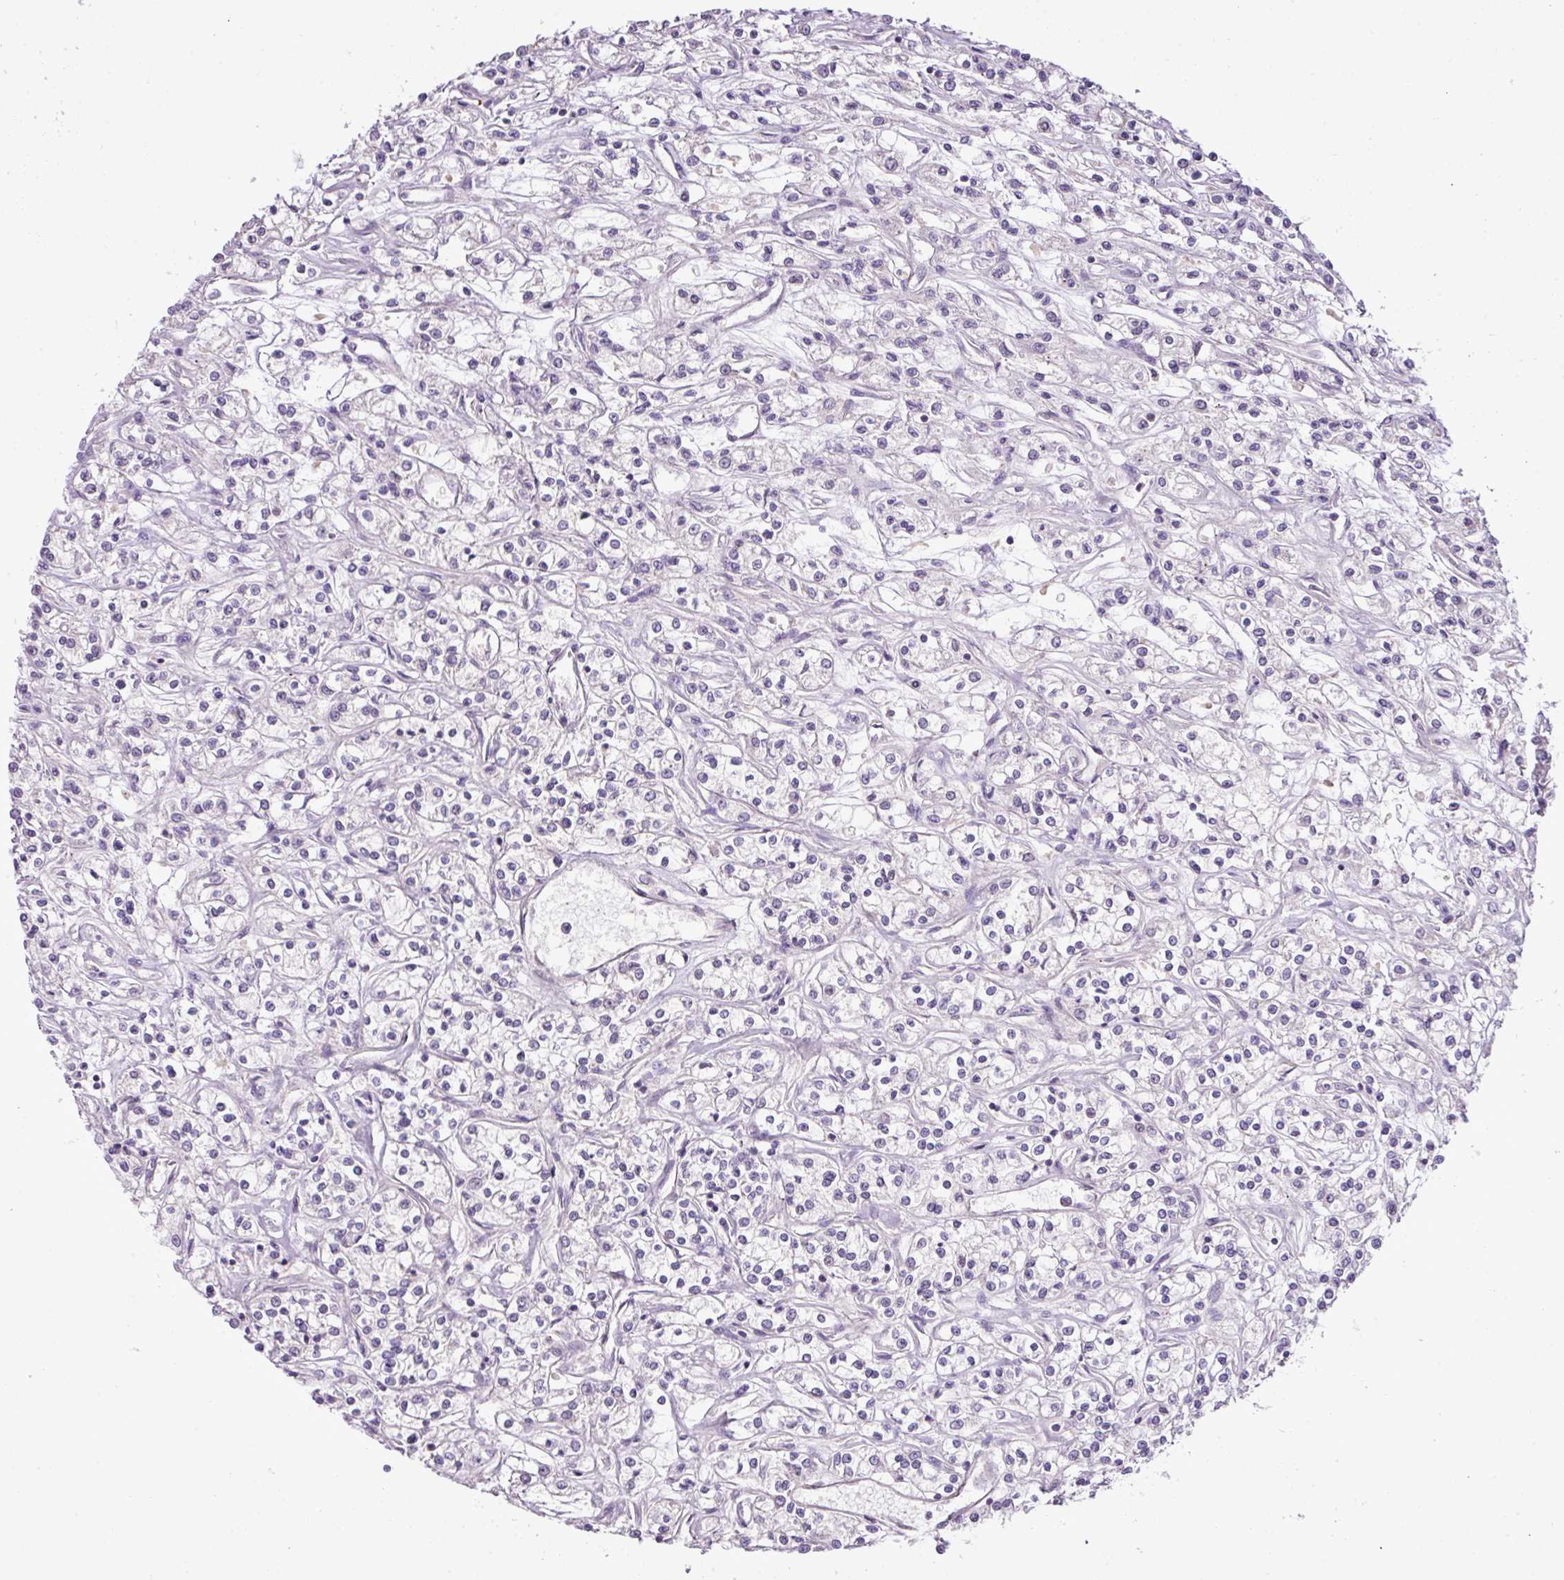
{"staining": {"intensity": "negative", "quantity": "none", "location": "none"}, "tissue": "renal cancer", "cell_type": "Tumor cells", "image_type": "cancer", "snomed": [{"axis": "morphology", "description": "Adenocarcinoma, NOS"}, {"axis": "topography", "description": "Kidney"}], "caption": "The photomicrograph demonstrates no staining of tumor cells in renal adenocarcinoma.", "gene": "DNAJB13", "patient": {"sex": "female", "age": 59}}